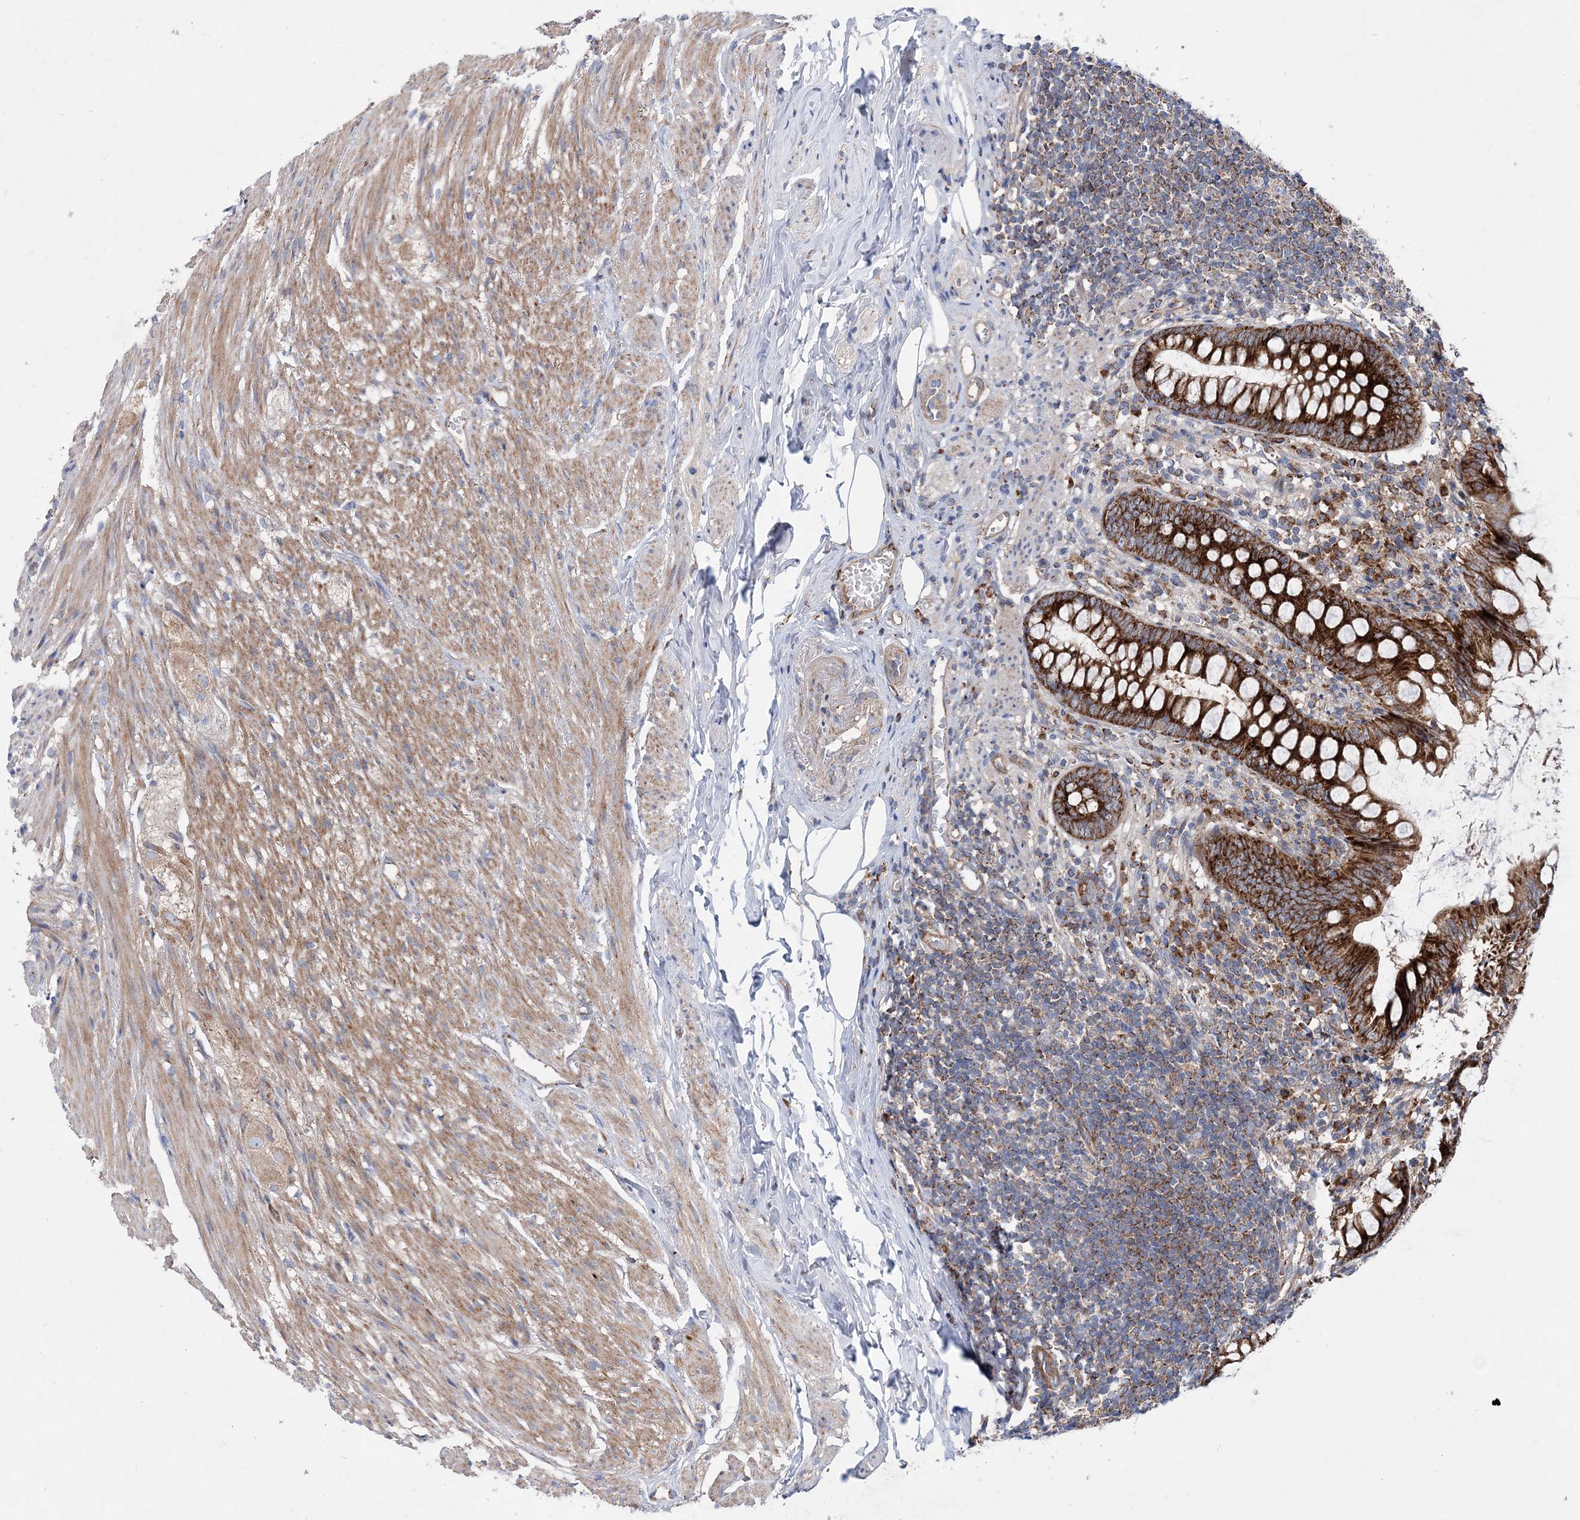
{"staining": {"intensity": "strong", "quantity": ">75%", "location": "cytoplasmic/membranous"}, "tissue": "appendix", "cell_type": "Glandular cells", "image_type": "normal", "snomed": [{"axis": "morphology", "description": "Normal tissue, NOS"}, {"axis": "topography", "description": "Appendix"}], "caption": "A photomicrograph showing strong cytoplasmic/membranous positivity in about >75% of glandular cells in unremarkable appendix, as visualized by brown immunohistochemical staining.", "gene": "NGLY1", "patient": {"sex": "female", "age": 77}}